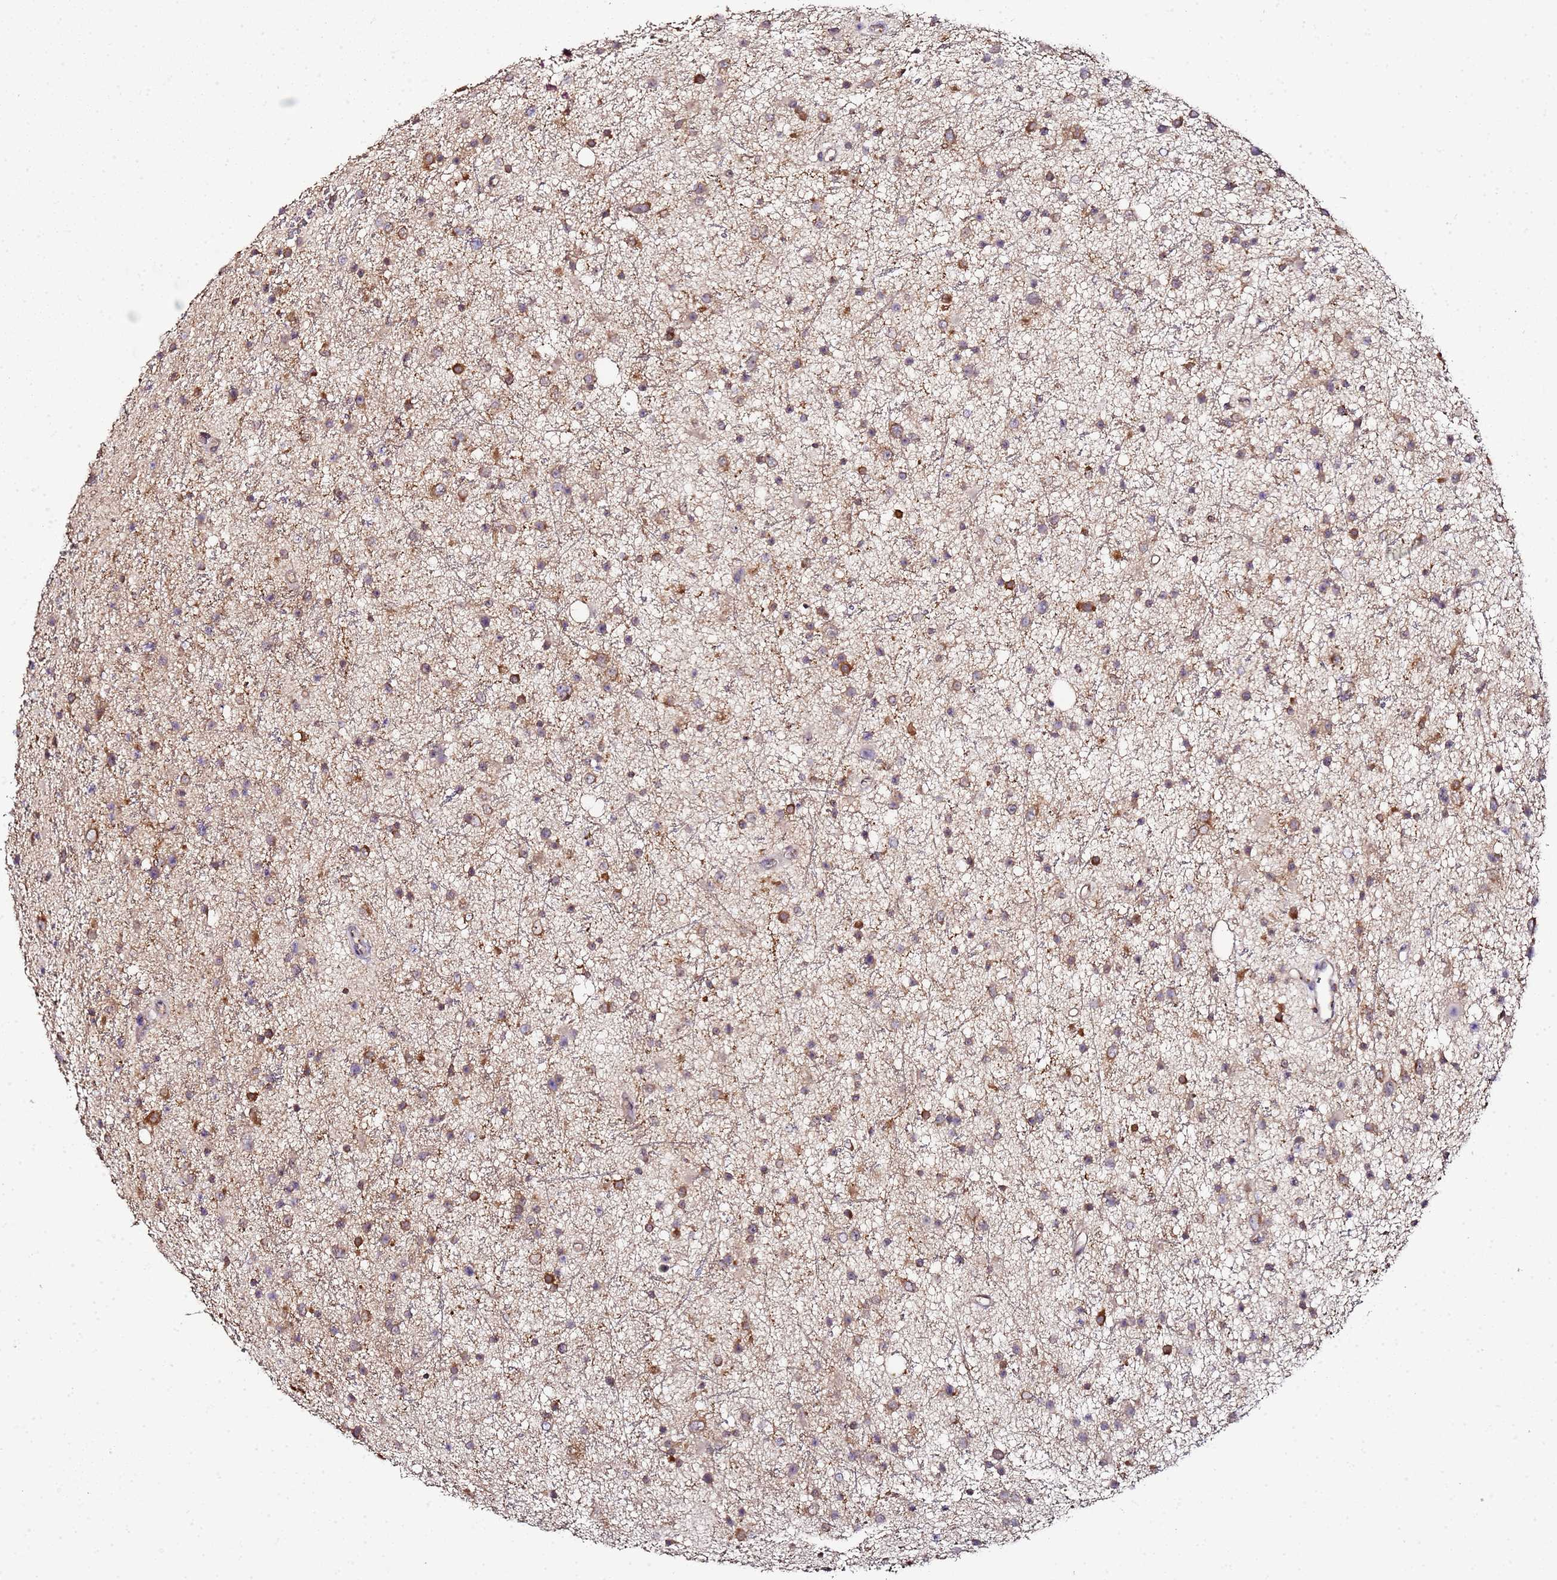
{"staining": {"intensity": "moderate", "quantity": "<25%", "location": "cytoplasmic/membranous"}, "tissue": "glioma", "cell_type": "Tumor cells", "image_type": "cancer", "snomed": [{"axis": "morphology", "description": "Glioma, malignant, Low grade"}, {"axis": "topography", "description": "Cerebral cortex"}], "caption": "Low-grade glioma (malignant) was stained to show a protein in brown. There is low levels of moderate cytoplasmic/membranous positivity in about <25% of tumor cells. (IHC, brightfield microscopy, high magnification).", "gene": "MRPL49", "patient": {"sex": "female", "age": 39}}